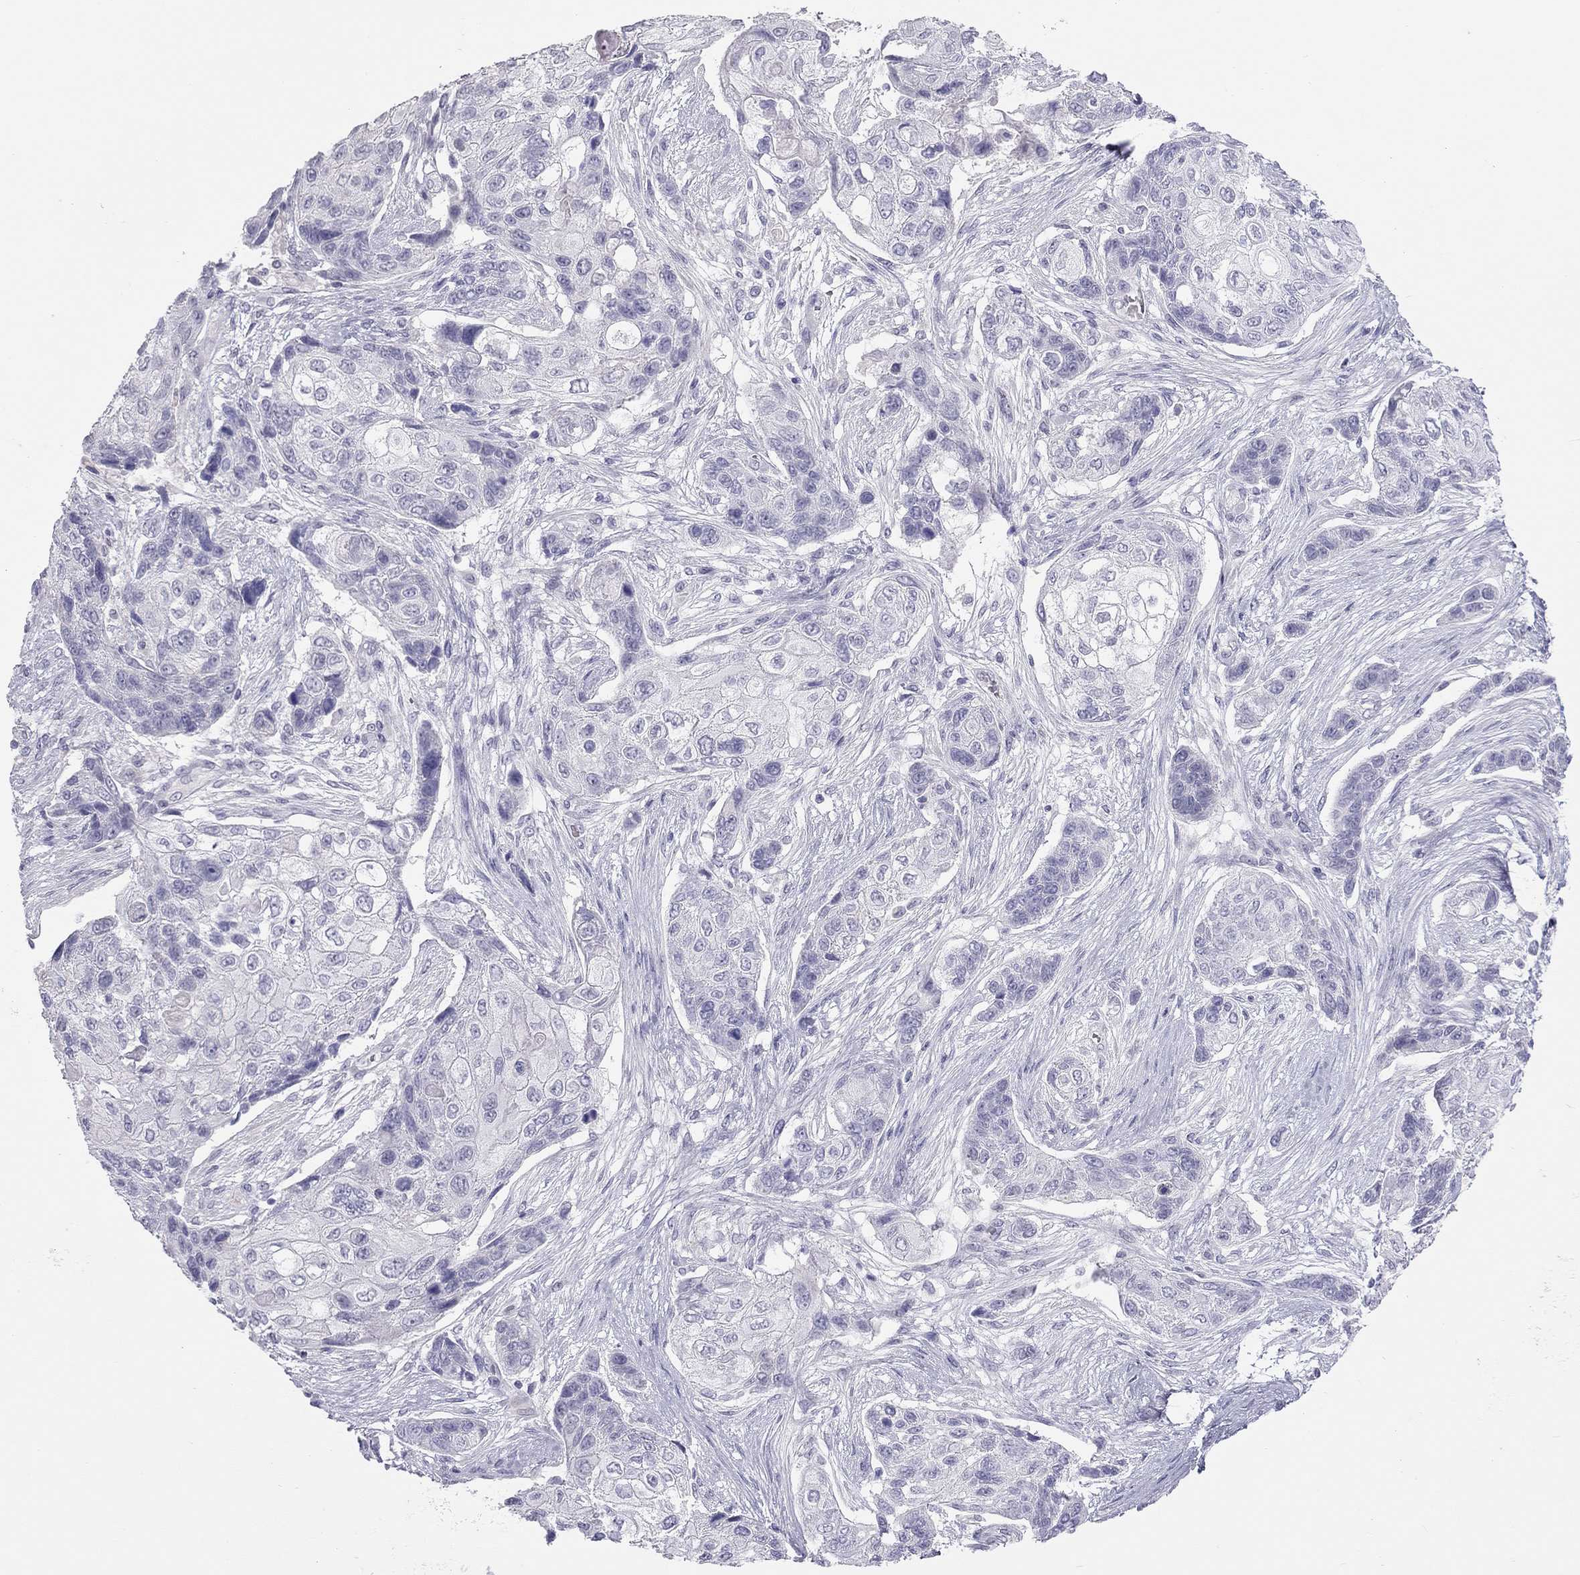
{"staining": {"intensity": "negative", "quantity": "none", "location": "none"}, "tissue": "lung cancer", "cell_type": "Tumor cells", "image_type": "cancer", "snomed": [{"axis": "morphology", "description": "Squamous cell carcinoma, NOS"}, {"axis": "topography", "description": "Lung"}], "caption": "This is an immunohistochemistry photomicrograph of squamous cell carcinoma (lung). There is no expression in tumor cells.", "gene": "SPATA12", "patient": {"sex": "male", "age": 69}}